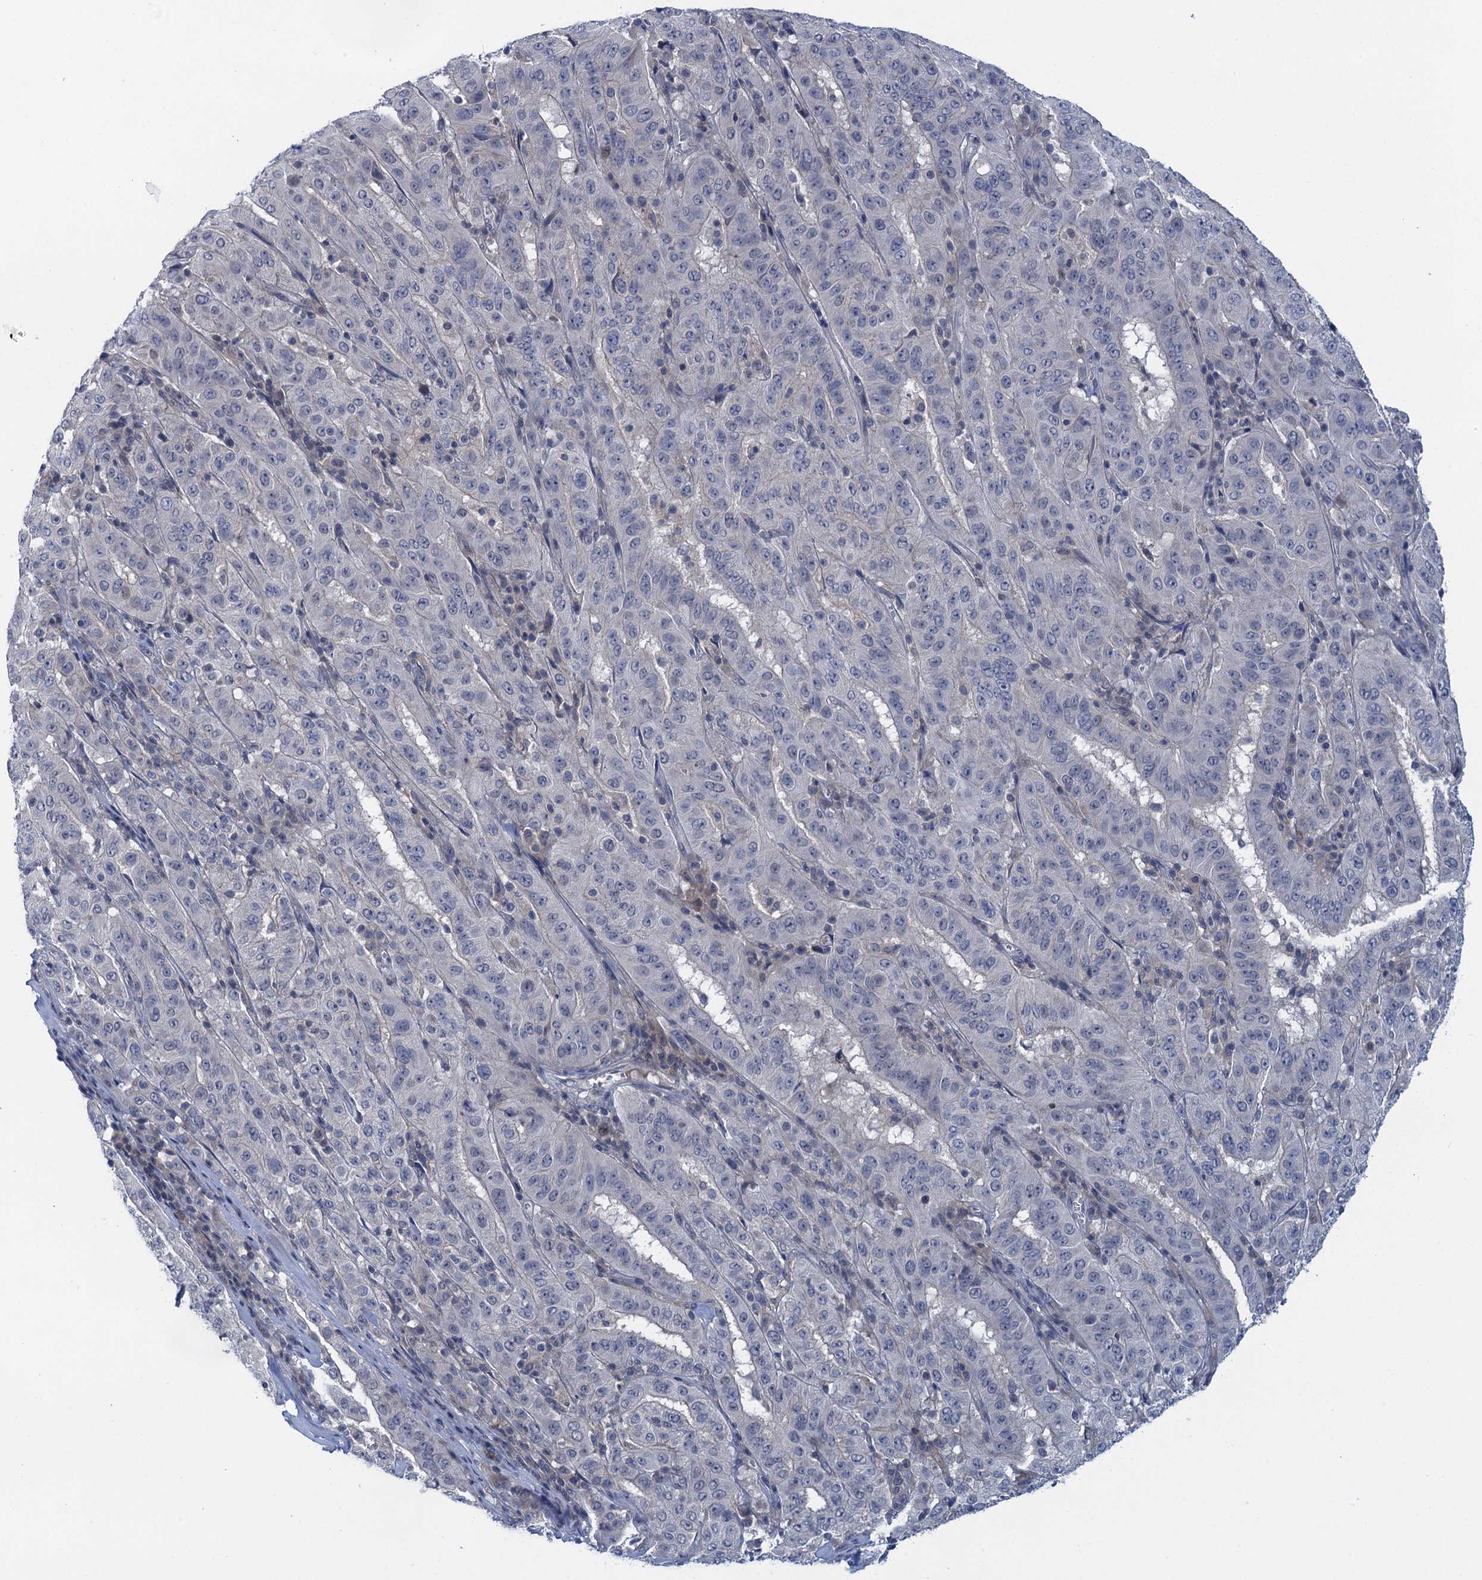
{"staining": {"intensity": "negative", "quantity": "none", "location": "none"}, "tissue": "pancreatic cancer", "cell_type": "Tumor cells", "image_type": "cancer", "snomed": [{"axis": "morphology", "description": "Adenocarcinoma, NOS"}, {"axis": "topography", "description": "Pancreas"}], "caption": "There is no significant staining in tumor cells of pancreatic cancer.", "gene": "MRFAP1", "patient": {"sex": "male", "age": 63}}